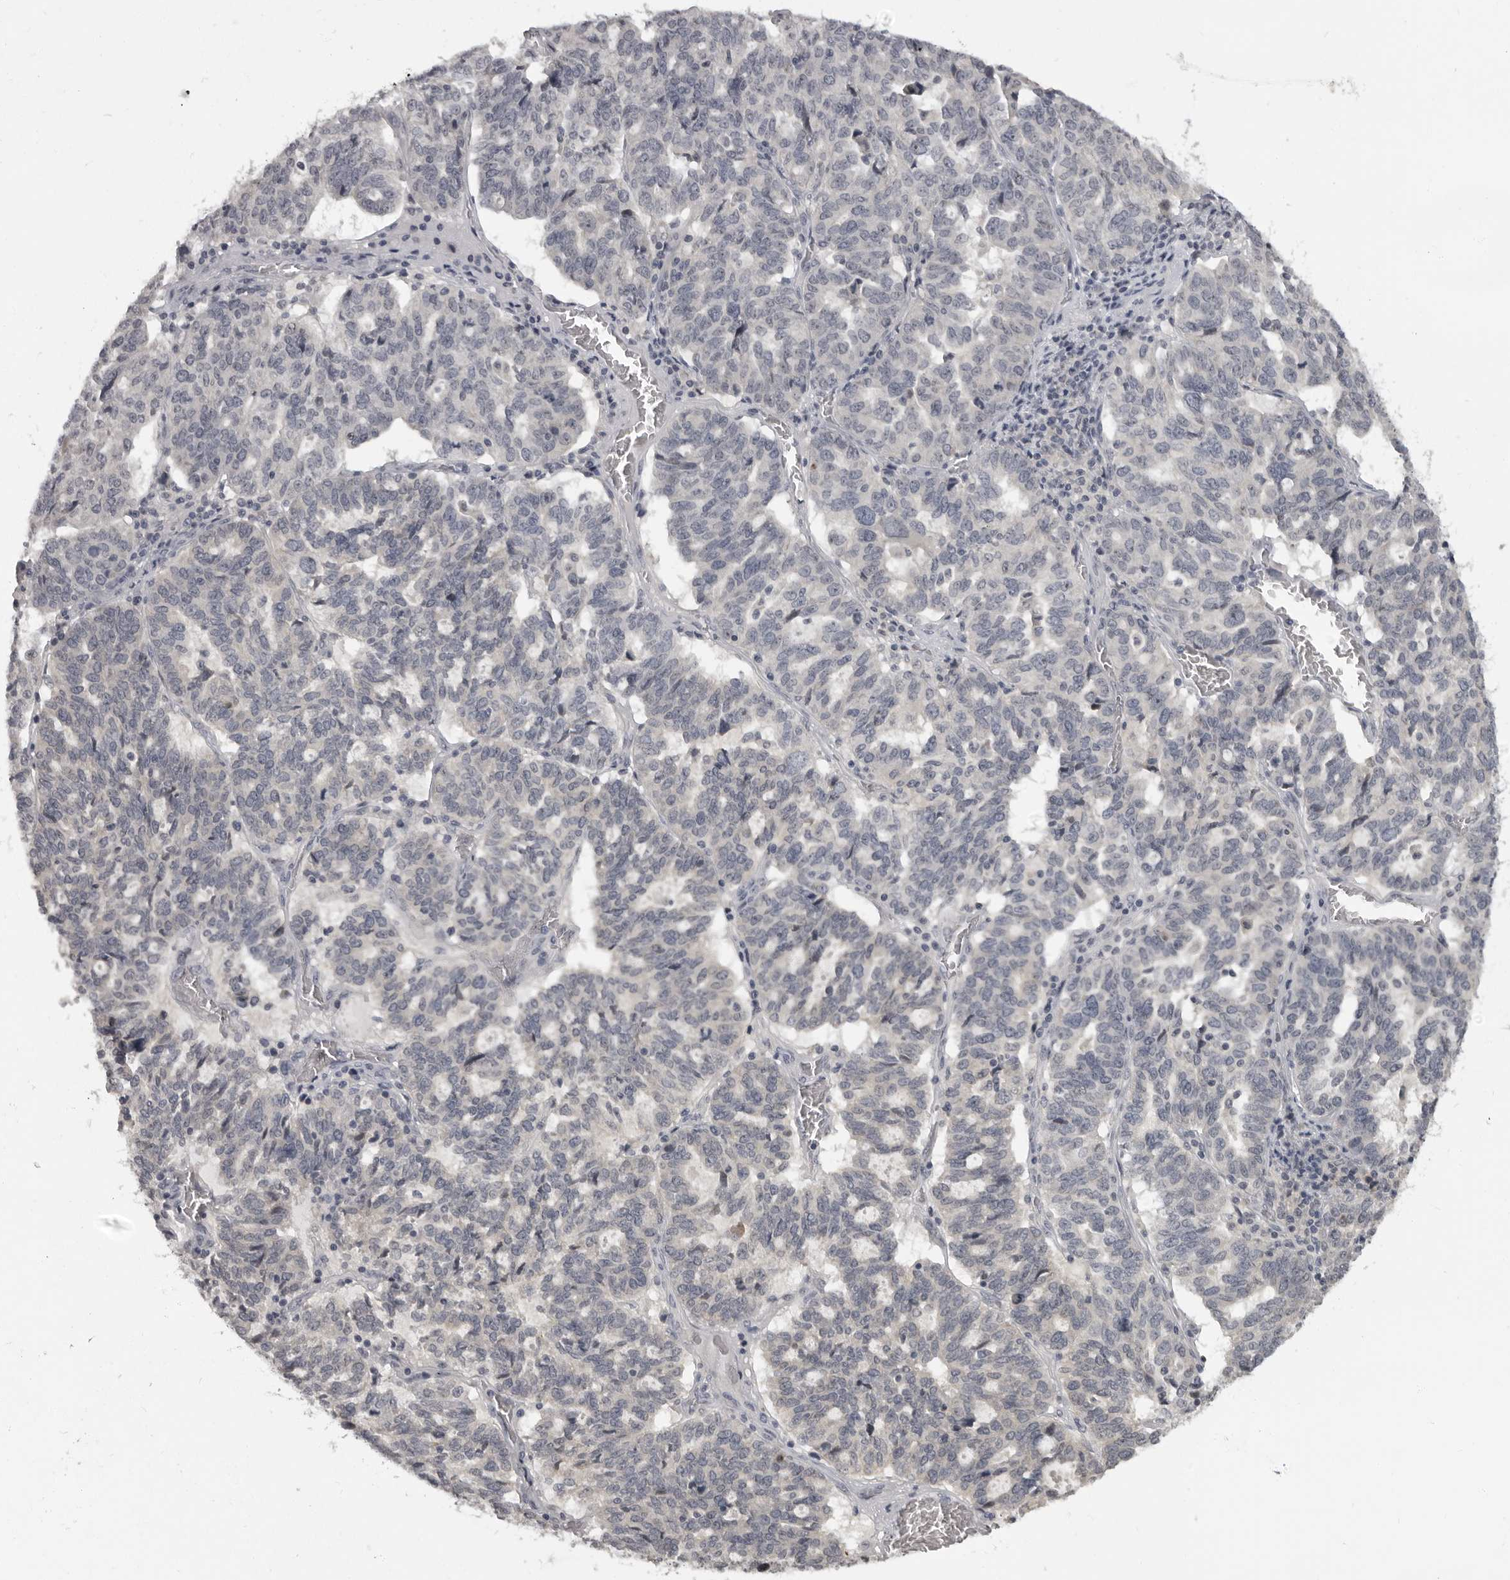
{"staining": {"intensity": "negative", "quantity": "none", "location": "none"}, "tissue": "ovarian cancer", "cell_type": "Tumor cells", "image_type": "cancer", "snomed": [{"axis": "morphology", "description": "Cystadenocarcinoma, serous, NOS"}, {"axis": "topography", "description": "Ovary"}], "caption": "Tumor cells are negative for protein expression in human ovarian serous cystadenocarcinoma.", "gene": "MRTO4", "patient": {"sex": "female", "age": 59}}